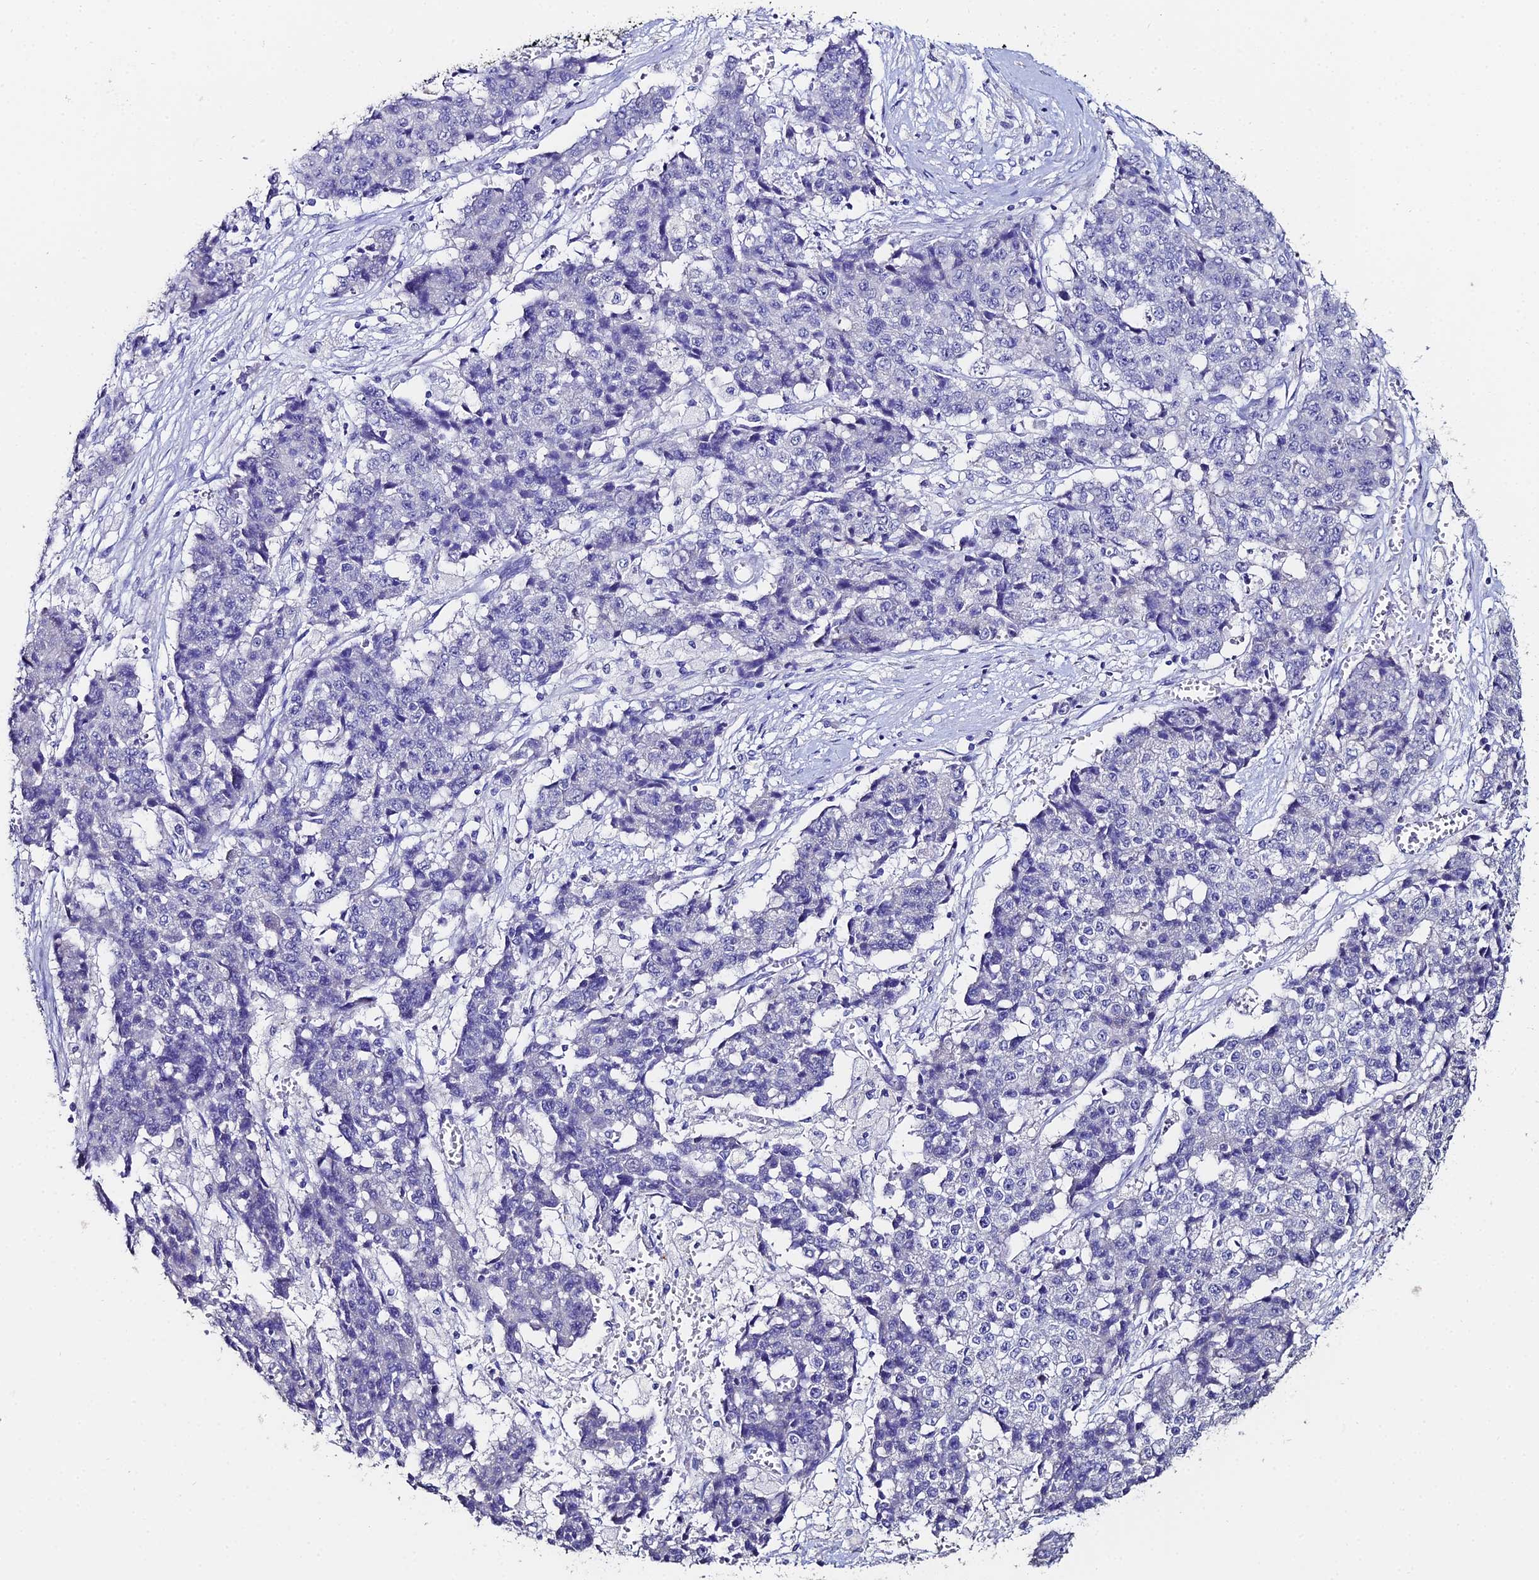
{"staining": {"intensity": "negative", "quantity": "none", "location": "none"}, "tissue": "ovarian cancer", "cell_type": "Tumor cells", "image_type": "cancer", "snomed": [{"axis": "morphology", "description": "Carcinoma, endometroid"}, {"axis": "topography", "description": "Ovary"}], "caption": "This image is of ovarian endometroid carcinoma stained with immunohistochemistry to label a protein in brown with the nuclei are counter-stained blue. There is no positivity in tumor cells.", "gene": "ESRRG", "patient": {"sex": "female", "age": 42}}